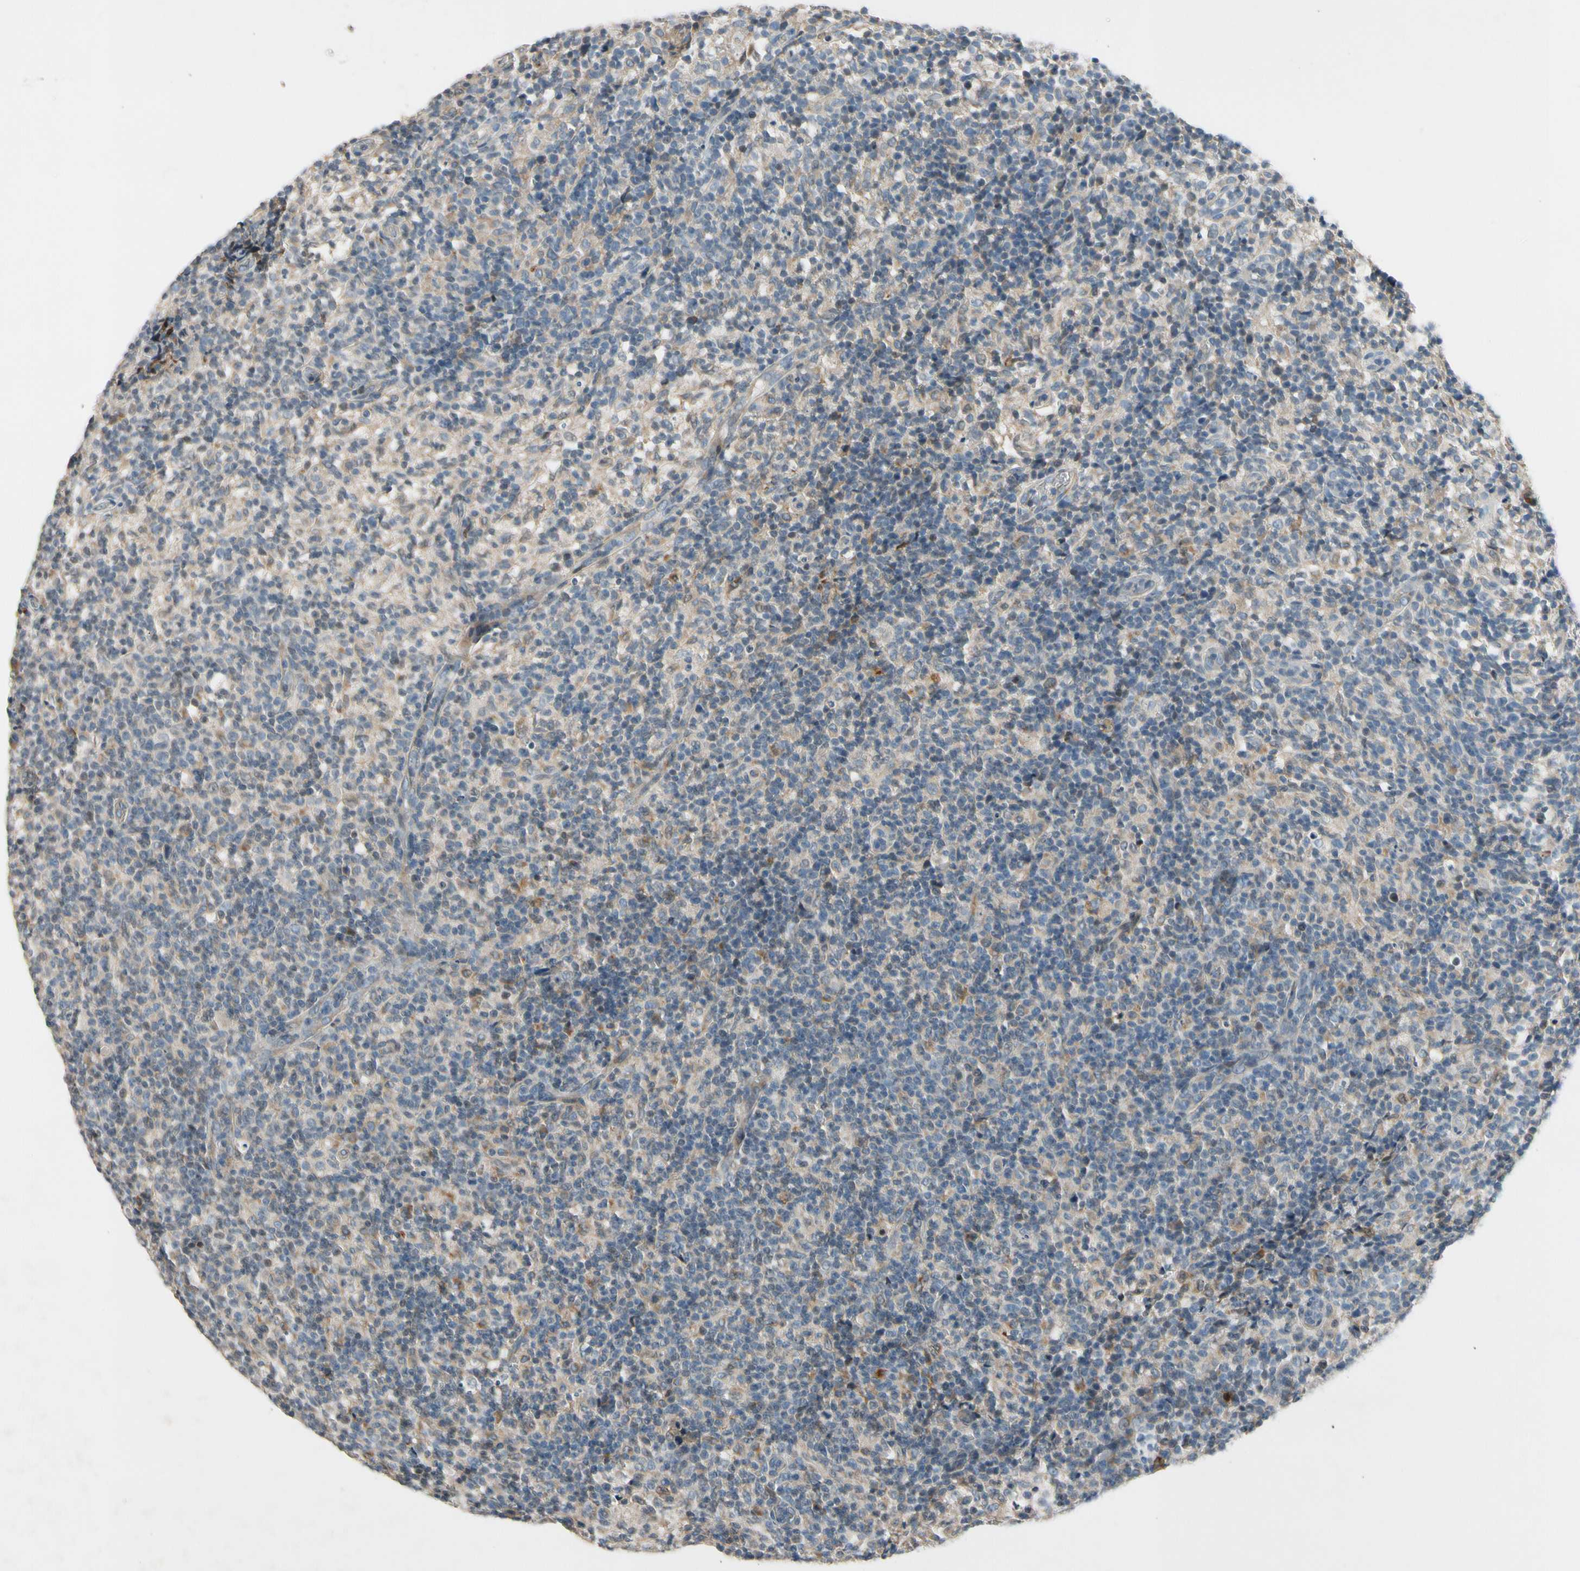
{"staining": {"intensity": "negative", "quantity": "none", "location": "none"}, "tissue": "lymph node", "cell_type": "Germinal center cells", "image_type": "normal", "snomed": [{"axis": "morphology", "description": "Normal tissue, NOS"}, {"axis": "morphology", "description": "Inflammation, NOS"}, {"axis": "topography", "description": "Lymph node"}], "caption": "This is a photomicrograph of immunohistochemistry (IHC) staining of normal lymph node, which shows no staining in germinal center cells. The staining was performed using DAB (3,3'-diaminobenzidine) to visualize the protein expression in brown, while the nuclei were stained in blue with hematoxylin (Magnification: 20x).", "gene": "PIP5K1B", "patient": {"sex": "male", "age": 55}}